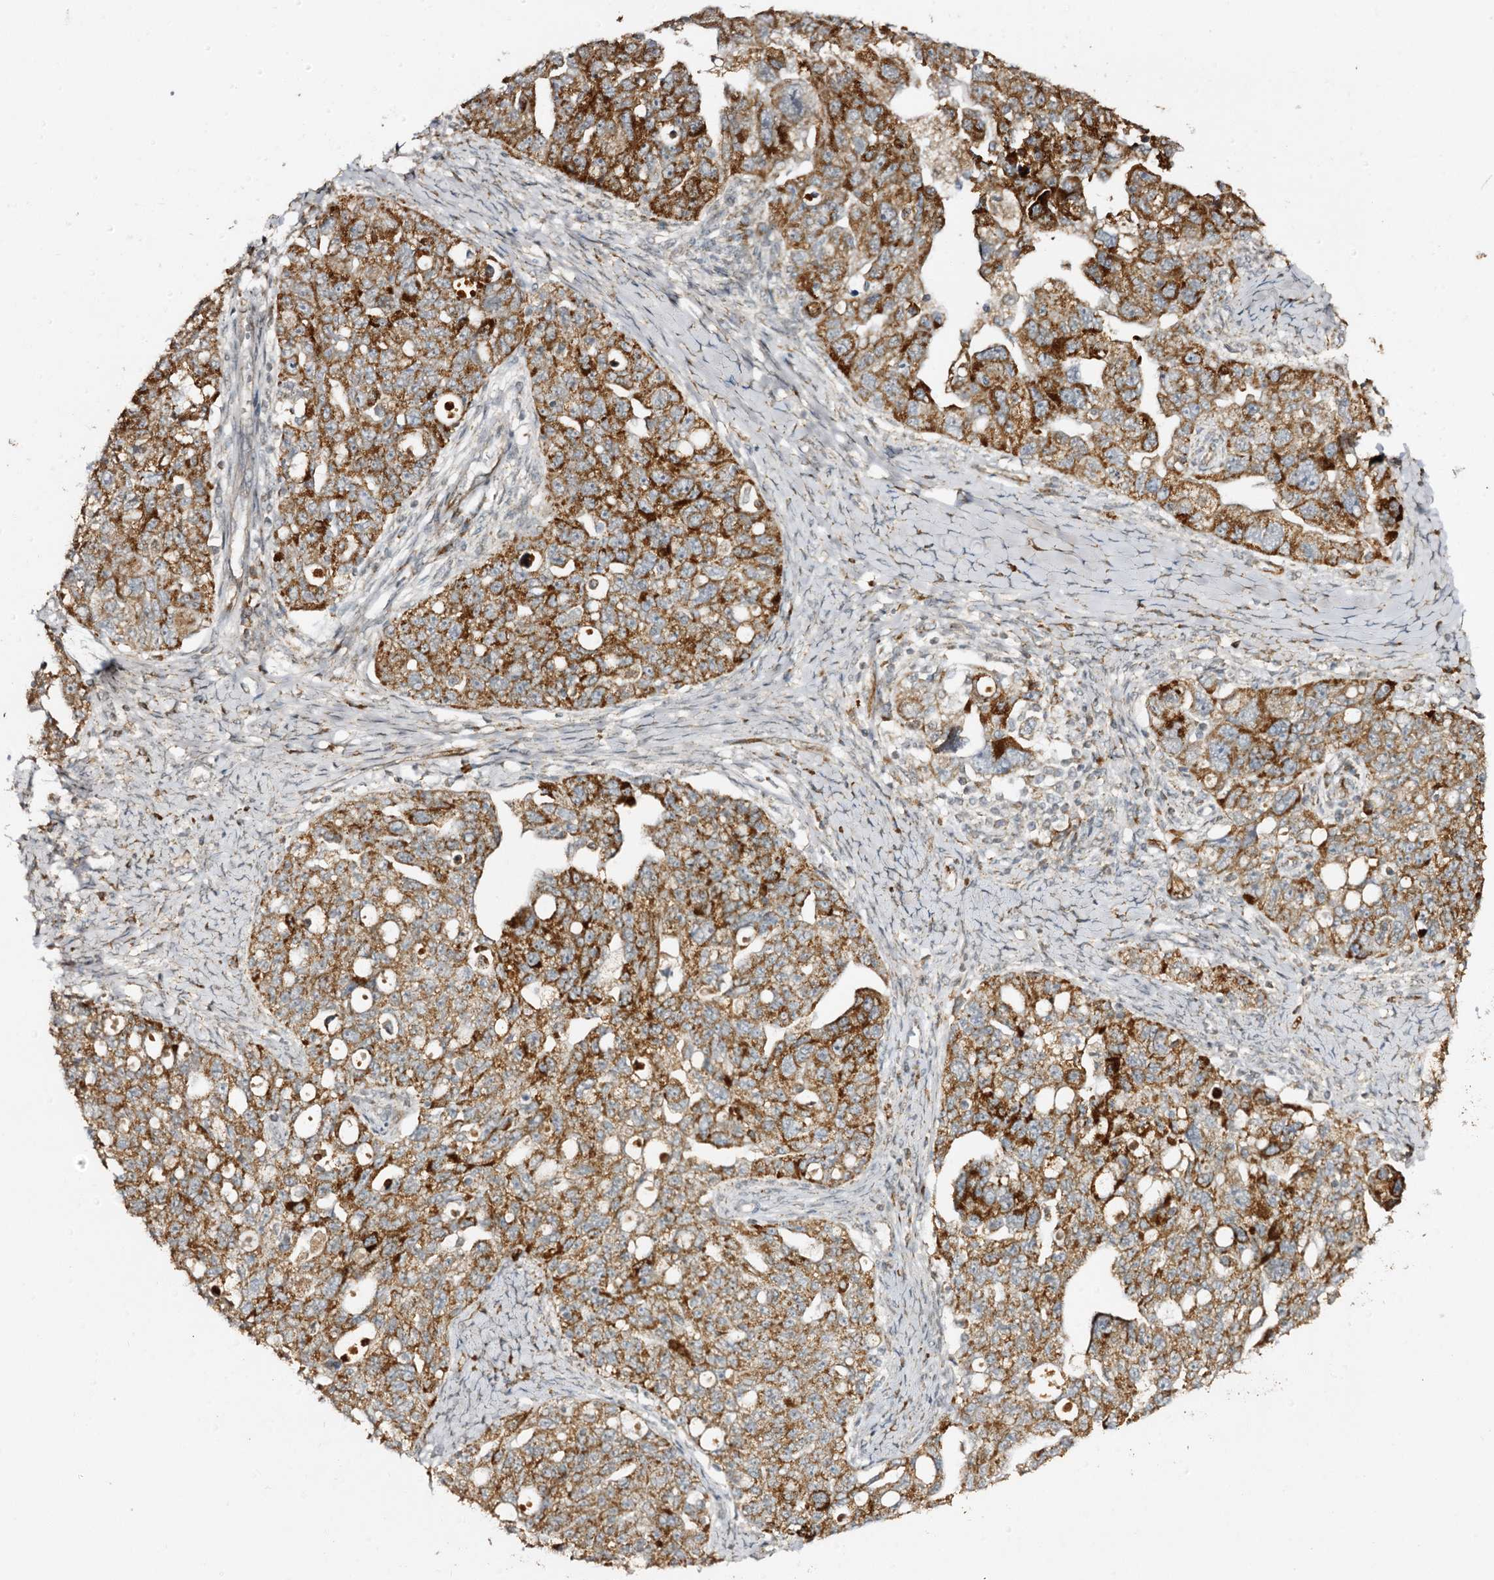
{"staining": {"intensity": "strong", "quantity": "25%-75%", "location": "cytoplasmic/membranous"}, "tissue": "ovarian cancer", "cell_type": "Tumor cells", "image_type": "cancer", "snomed": [{"axis": "morphology", "description": "Carcinoma, NOS"}, {"axis": "morphology", "description": "Cystadenocarcinoma, serous, NOS"}, {"axis": "topography", "description": "Ovary"}], "caption": "An image of human ovarian carcinoma stained for a protein exhibits strong cytoplasmic/membranous brown staining in tumor cells. Nuclei are stained in blue.", "gene": "CBR4", "patient": {"sex": "female", "age": 69}}